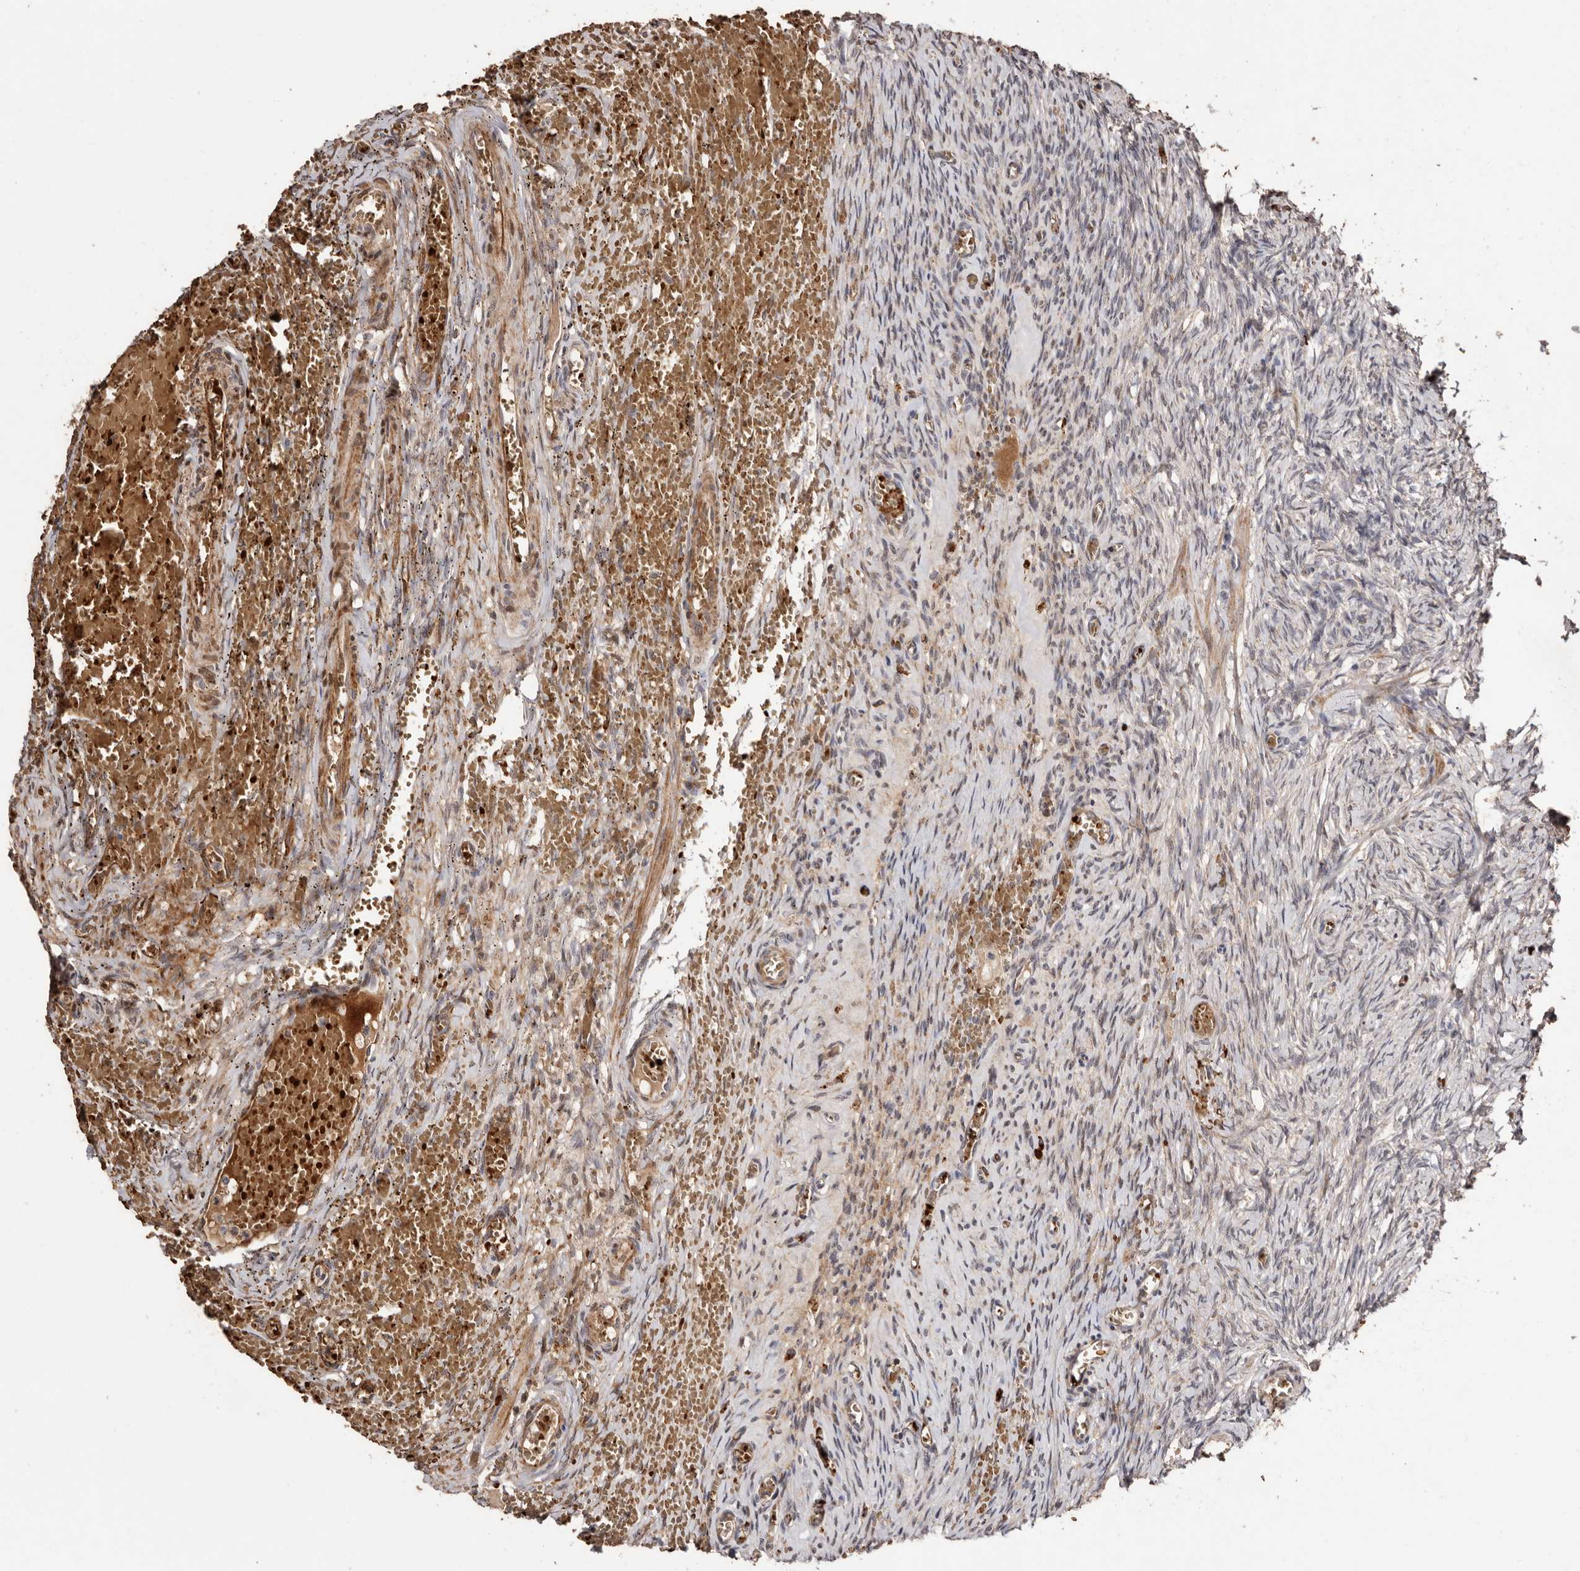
{"staining": {"intensity": "moderate", "quantity": ">75%", "location": "cytoplasmic/membranous"}, "tissue": "ovary", "cell_type": "Follicle cells", "image_type": "normal", "snomed": [{"axis": "morphology", "description": "Adenocarcinoma, NOS"}, {"axis": "topography", "description": "Endometrium"}], "caption": "IHC micrograph of benign human ovary stained for a protein (brown), which displays medium levels of moderate cytoplasmic/membranous positivity in approximately >75% of follicle cells.", "gene": "GRAMD2A", "patient": {"sex": "female", "age": 32}}